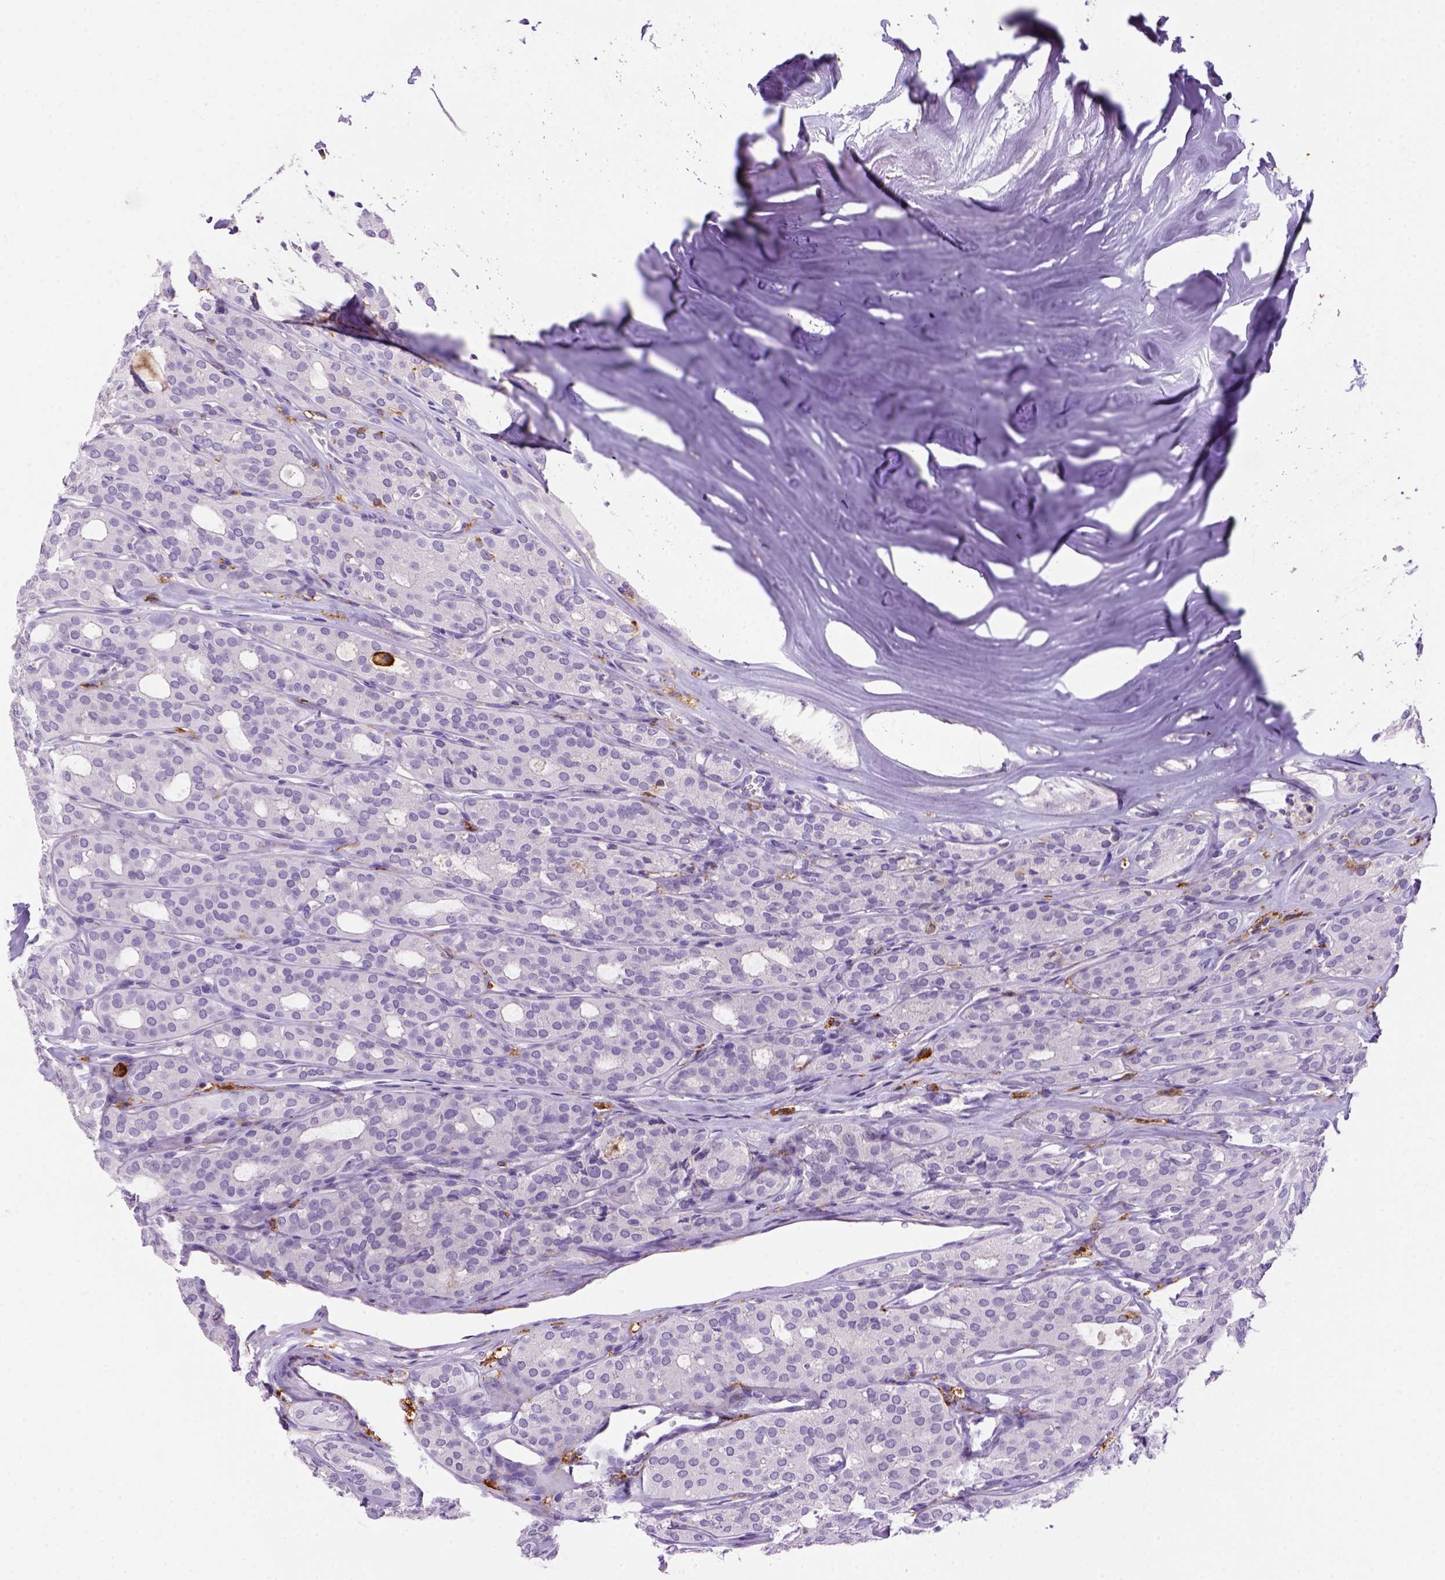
{"staining": {"intensity": "negative", "quantity": "none", "location": "none"}, "tissue": "thyroid cancer", "cell_type": "Tumor cells", "image_type": "cancer", "snomed": [{"axis": "morphology", "description": "Follicular adenoma carcinoma, NOS"}, {"axis": "topography", "description": "Thyroid gland"}], "caption": "Human thyroid cancer stained for a protein using immunohistochemistry shows no staining in tumor cells.", "gene": "CD14", "patient": {"sex": "male", "age": 75}}